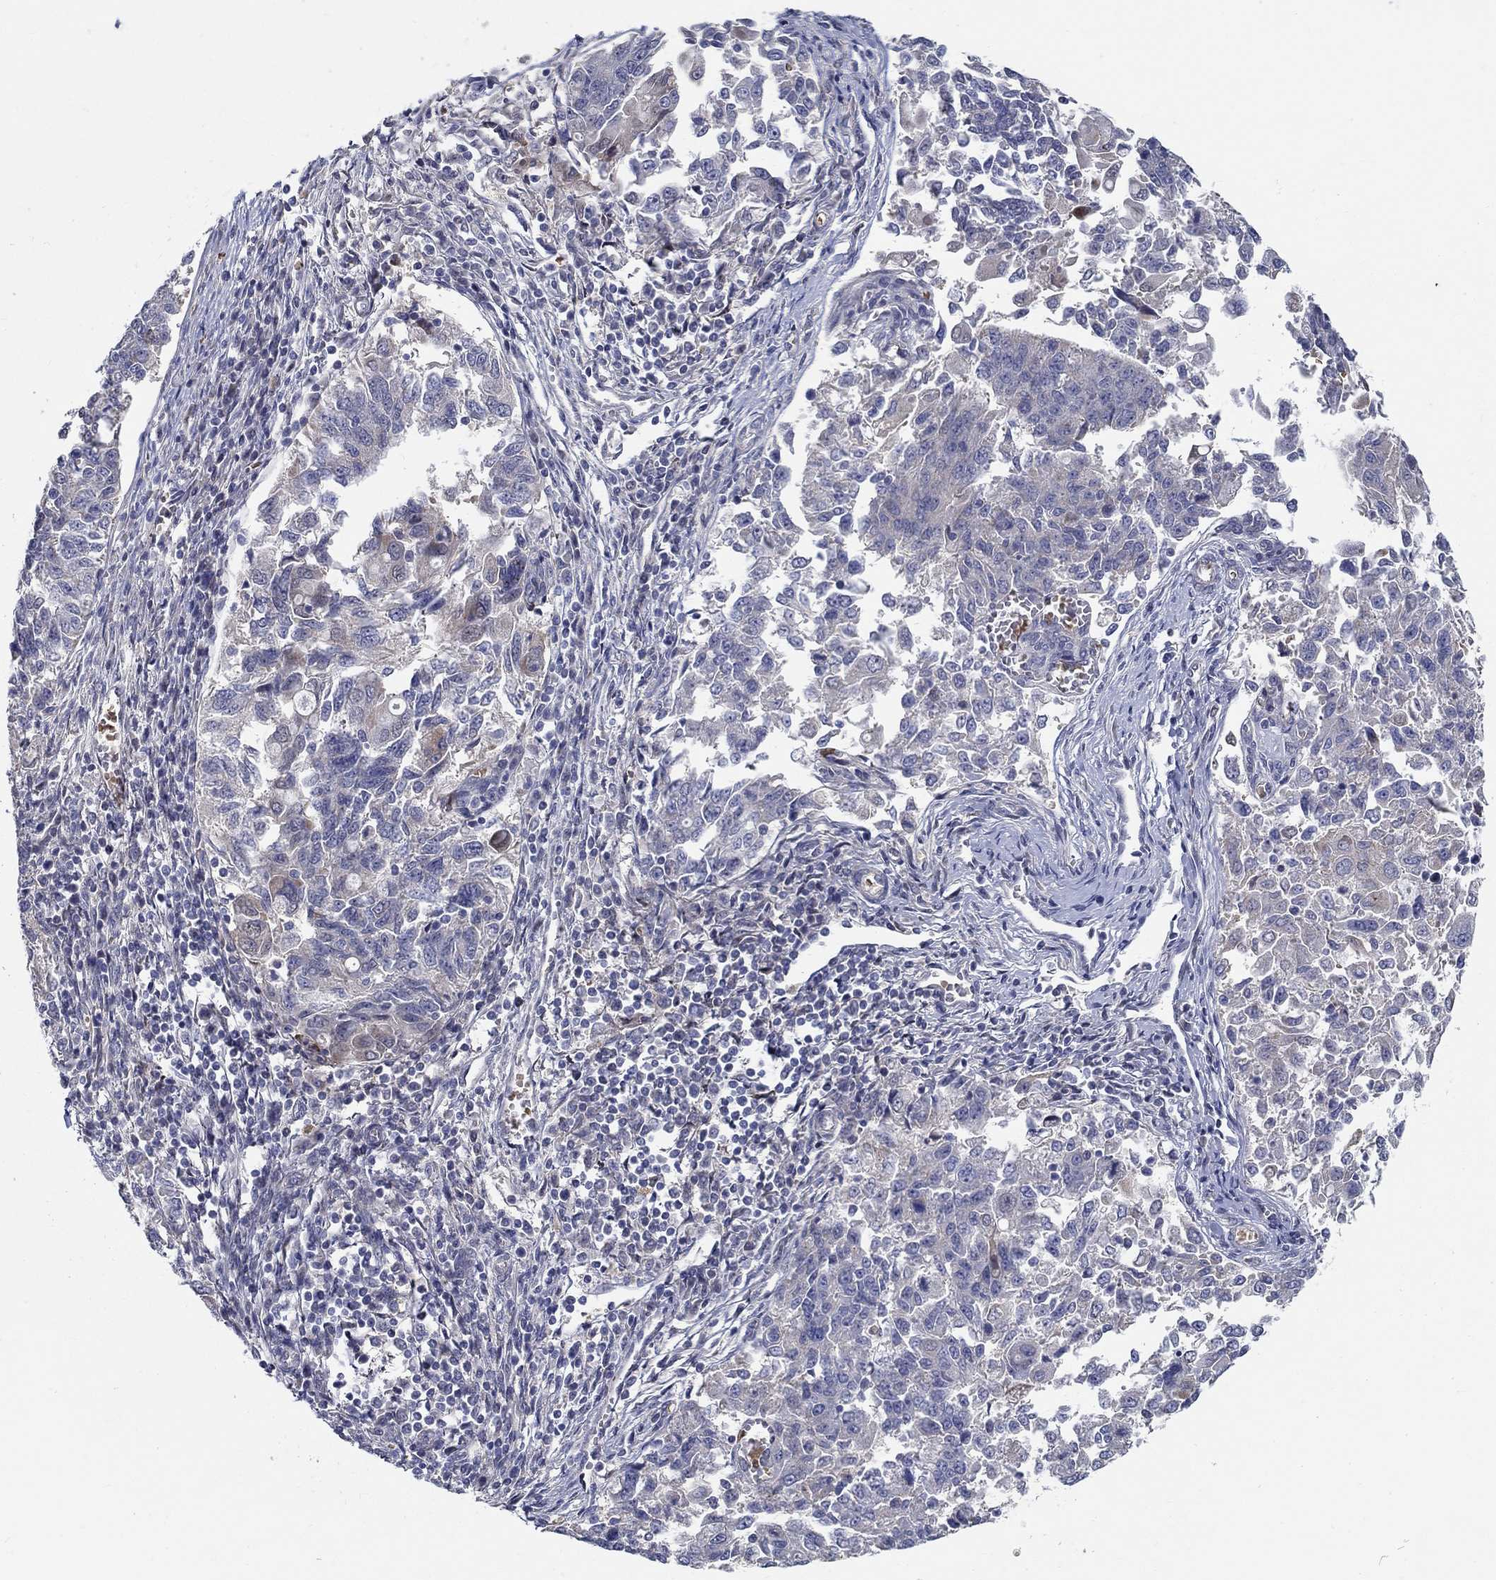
{"staining": {"intensity": "weak", "quantity": "<25%", "location": "cytoplasmic/membranous"}, "tissue": "endometrial cancer", "cell_type": "Tumor cells", "image_type": "cancer", "snomed": [{"axis": "morphology", "description": "Adenocarcinoma, NOS"}, {"axis": "topography", "description": "Endometrium"}], "caption": "A high-resolution photomicrograph shows IHC staining of endometrial cancer, which reveals no significant expression in tumor cells.", "gene": "C16orf46", "patient": {"sex": "female", "age": 43}}